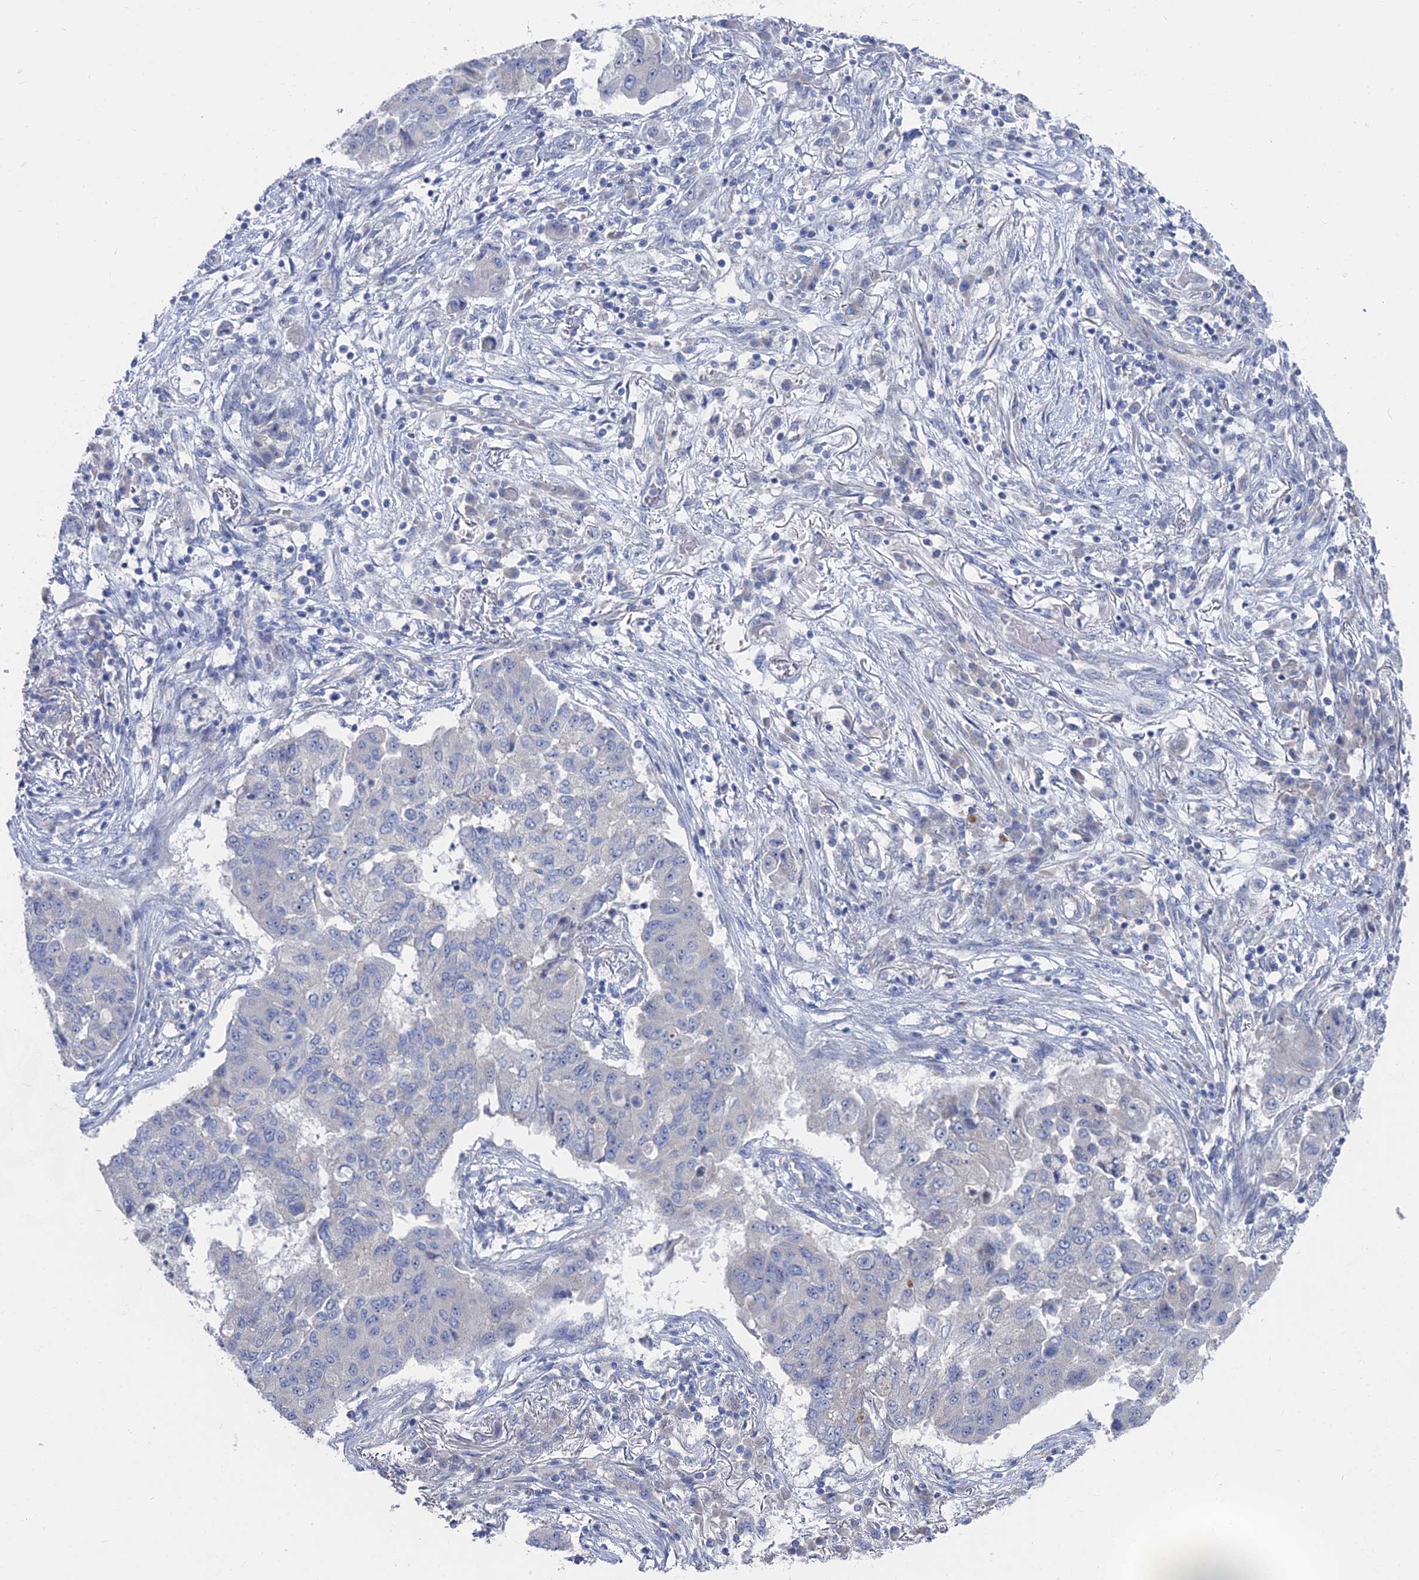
{"staining": {"intensity": "negative", "quantity": "none", "location": "none"}, "tissue": "lung cancer", "cell_type": "Tumor cells", "image_type": "cancer", "snomed": [{"axis": "morphology", "description": "Squamous cell carcinoma, NOS"}, {"axis": "topography", "description": "Lung"}], "caption": "Human lung squamous cell carcinoma stained for a protein using IHC reveals no staining in tumor cells.", "gene": "CCDC149", "patient": {"sex": "male", "age": 74}}